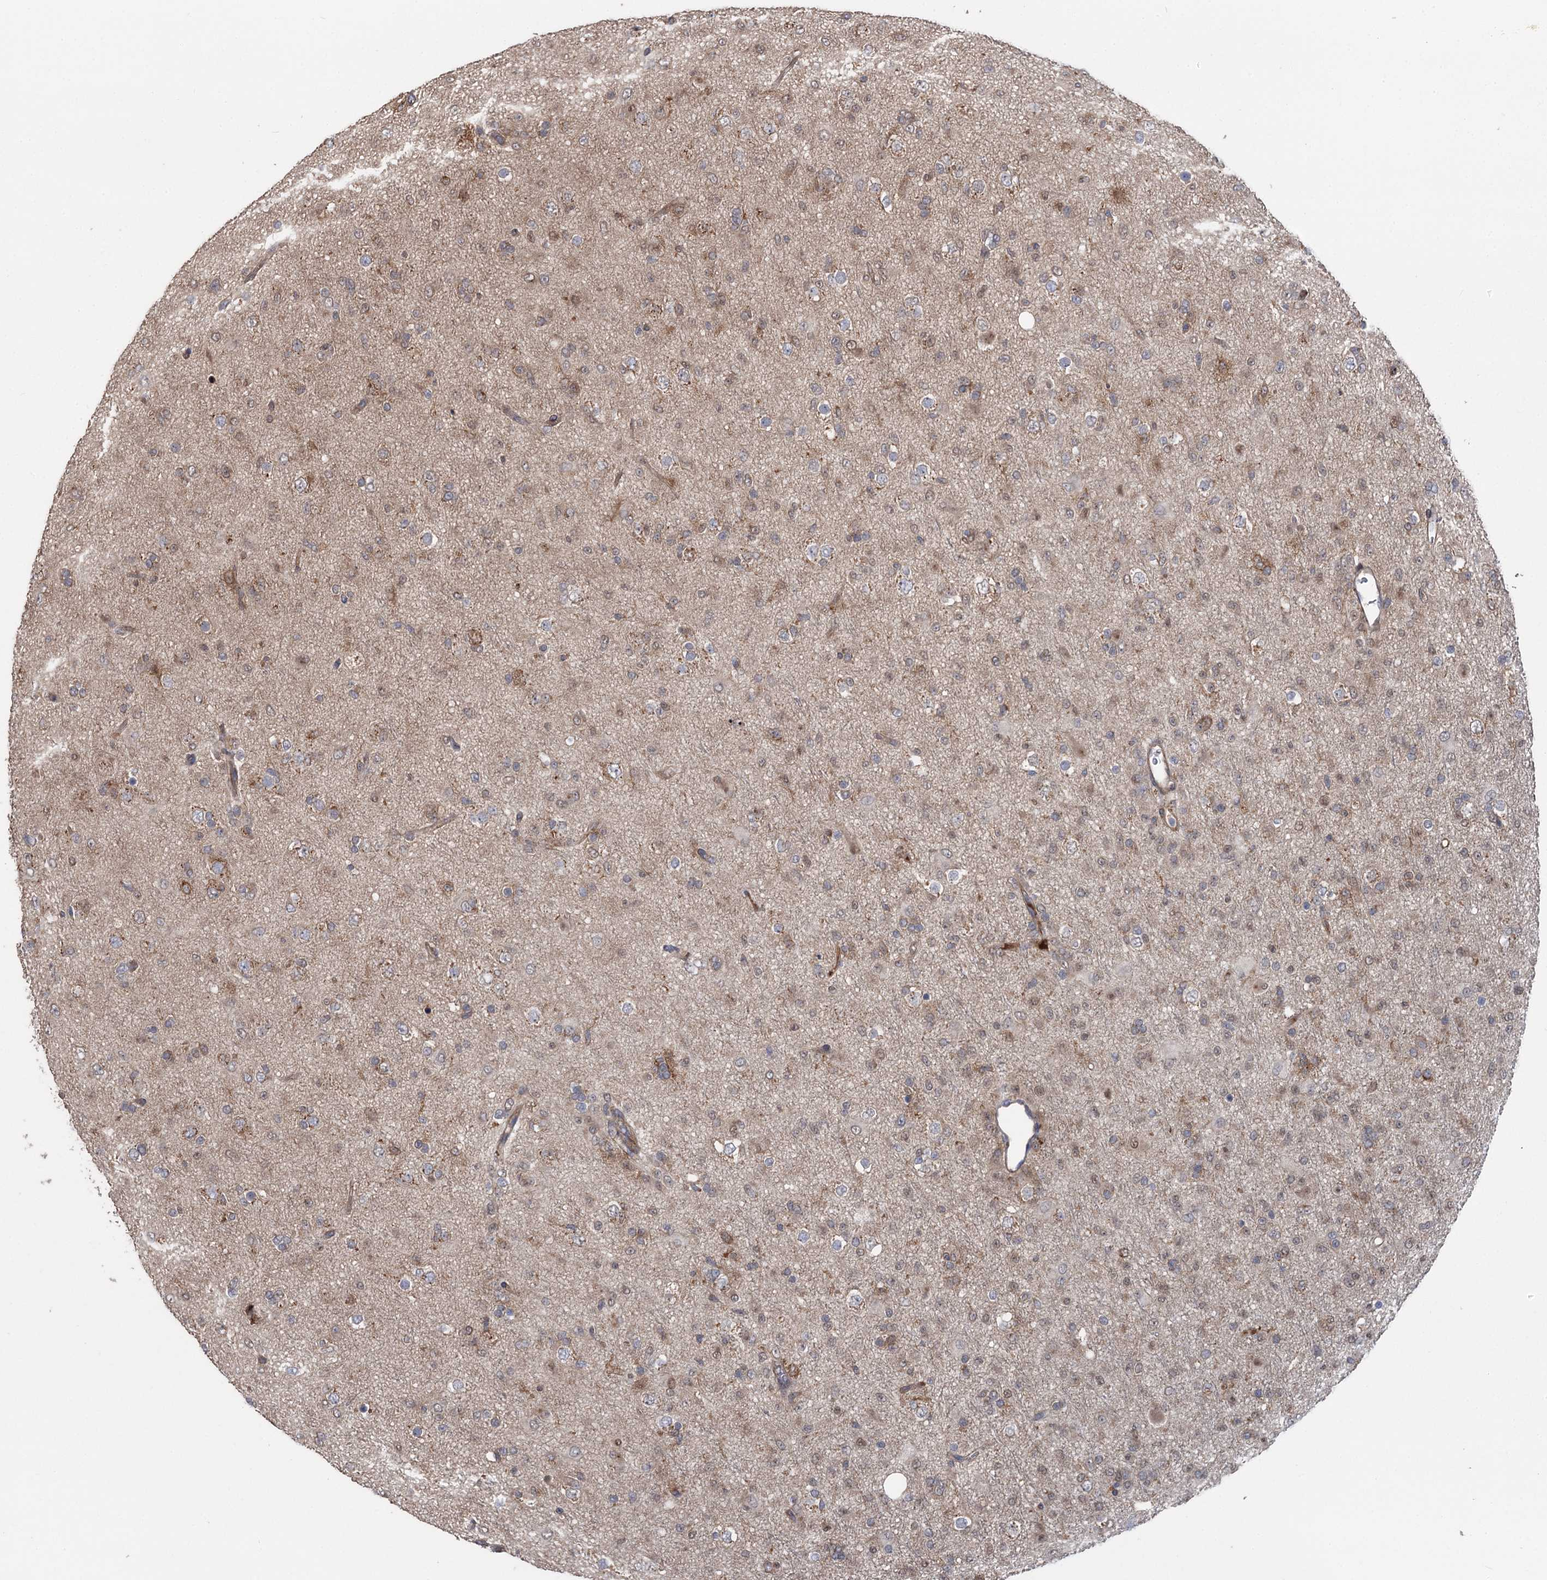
{"staining": {"intensity": "weak", "quantity": "<25%", "location": "cytoplasmic/membranous"}, "tissue": "glioma", "cell_type": "Tumor cells", "image_type": "cancer", "snomed": [{"axis": "morphology", "description": "Glioma, malignant, Low grade"}, {"axis": "topography", "description": "Brain"}], "caption": "This is an immunohistochemistry image of human low-grade glioma (malignant). There is no positivity in tumor cells.", "gene": "STX6", "patient": {"sex": "male", "age": 65}}